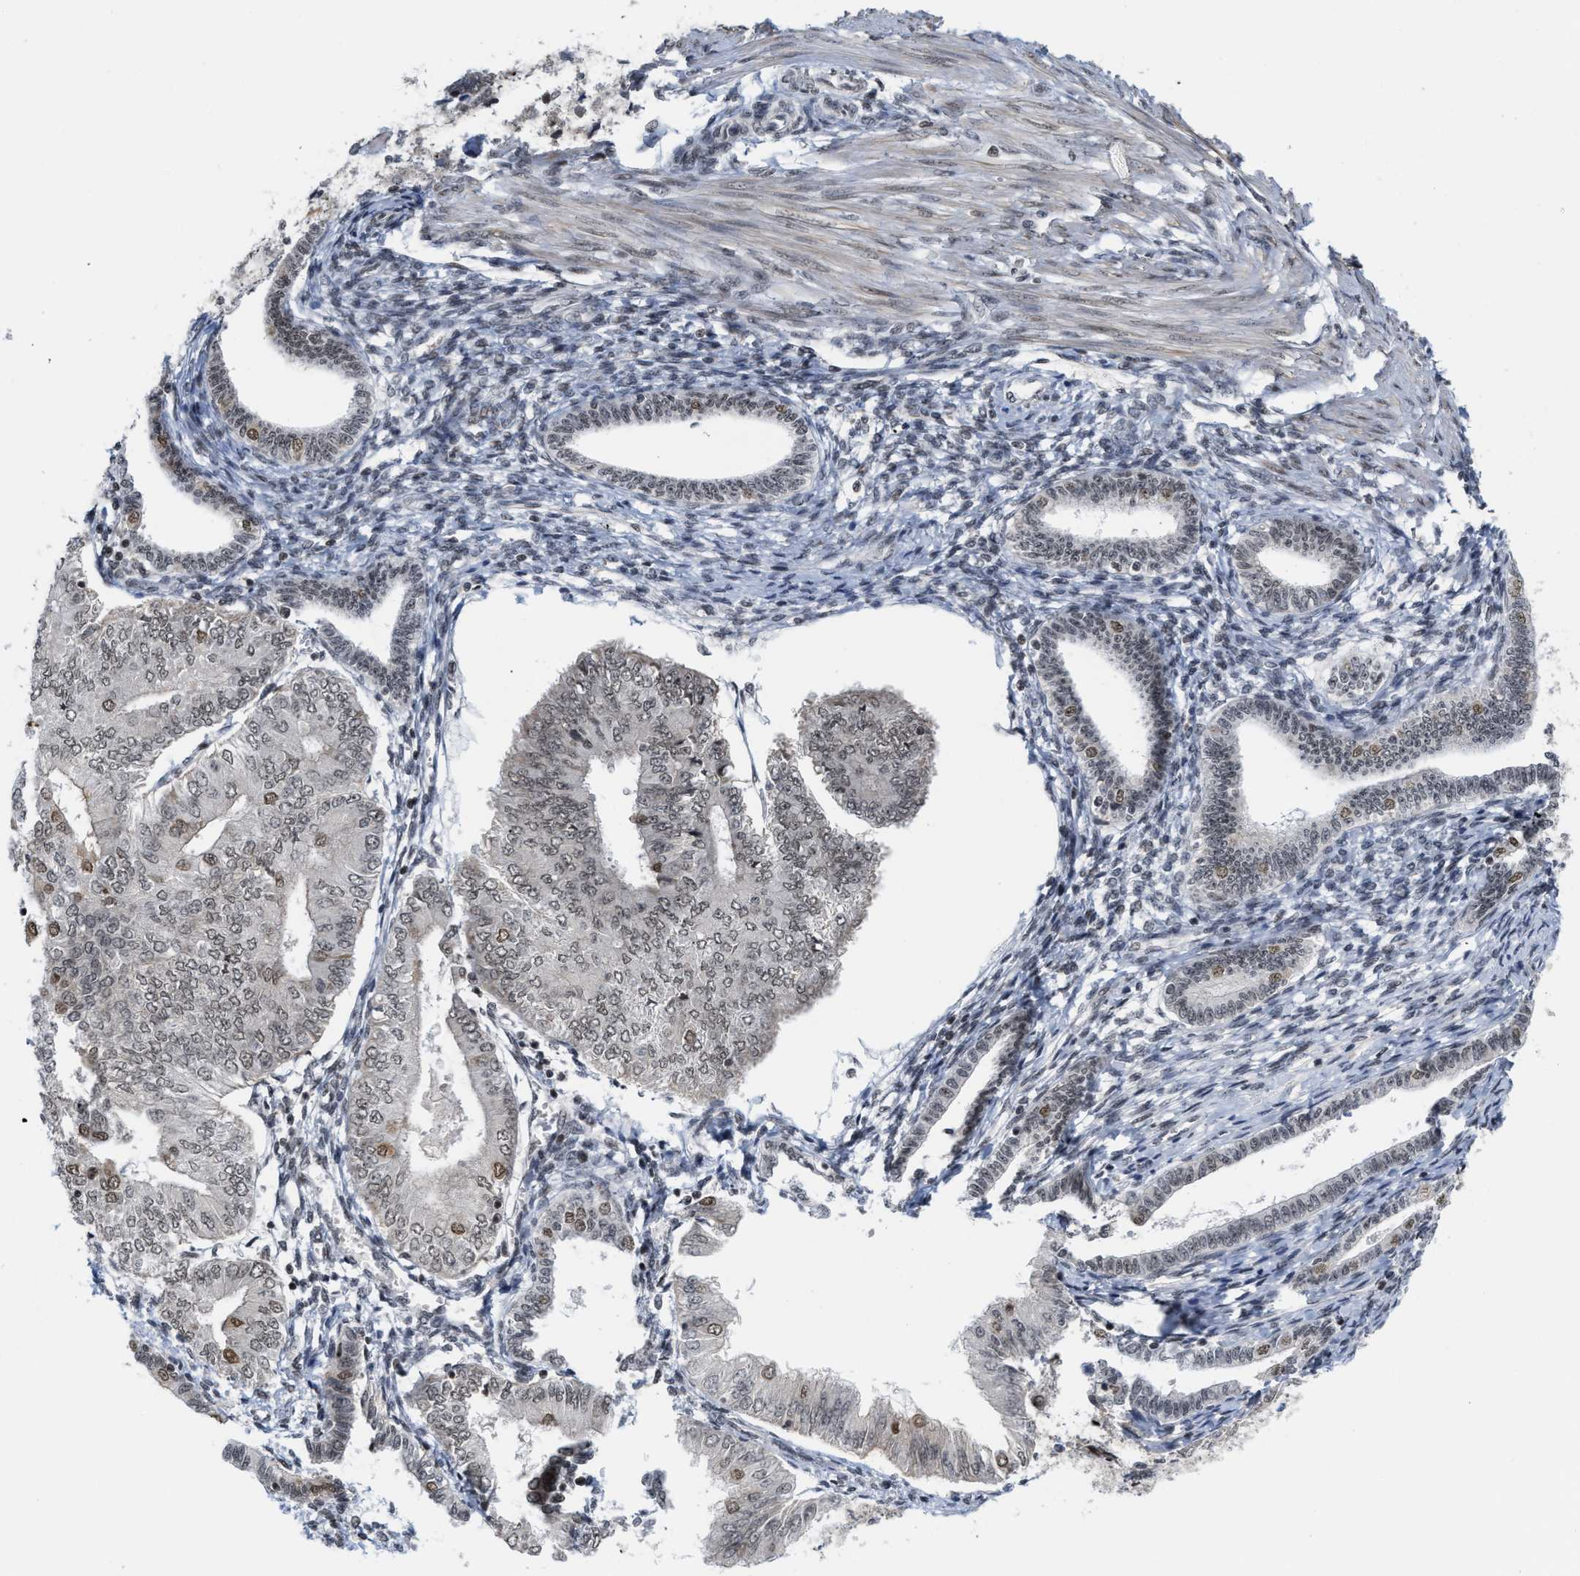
{"staining": {"intensity": "moderate", "quantity": "<25%", "location": "nuclear"}, "tissue": "endometrial cancer", "cell_type": "Tumor cells", "image_type": "cancer", "snomed": [{"axis": "morphology", "description": "Adenocarcinoma, NOS"}, {"axis": "topography", "description": "Endometrium"}], "caption": "Immunohistochemistry (IHC) micrograph of endometrial adenocarcinoma stained for a protein (brown), which exhibits low levels of moderate nuclear expression in about <25% of tumor cells.", "gene": "ANKRD6", "patient": {"sex": "female", "age": 53}}